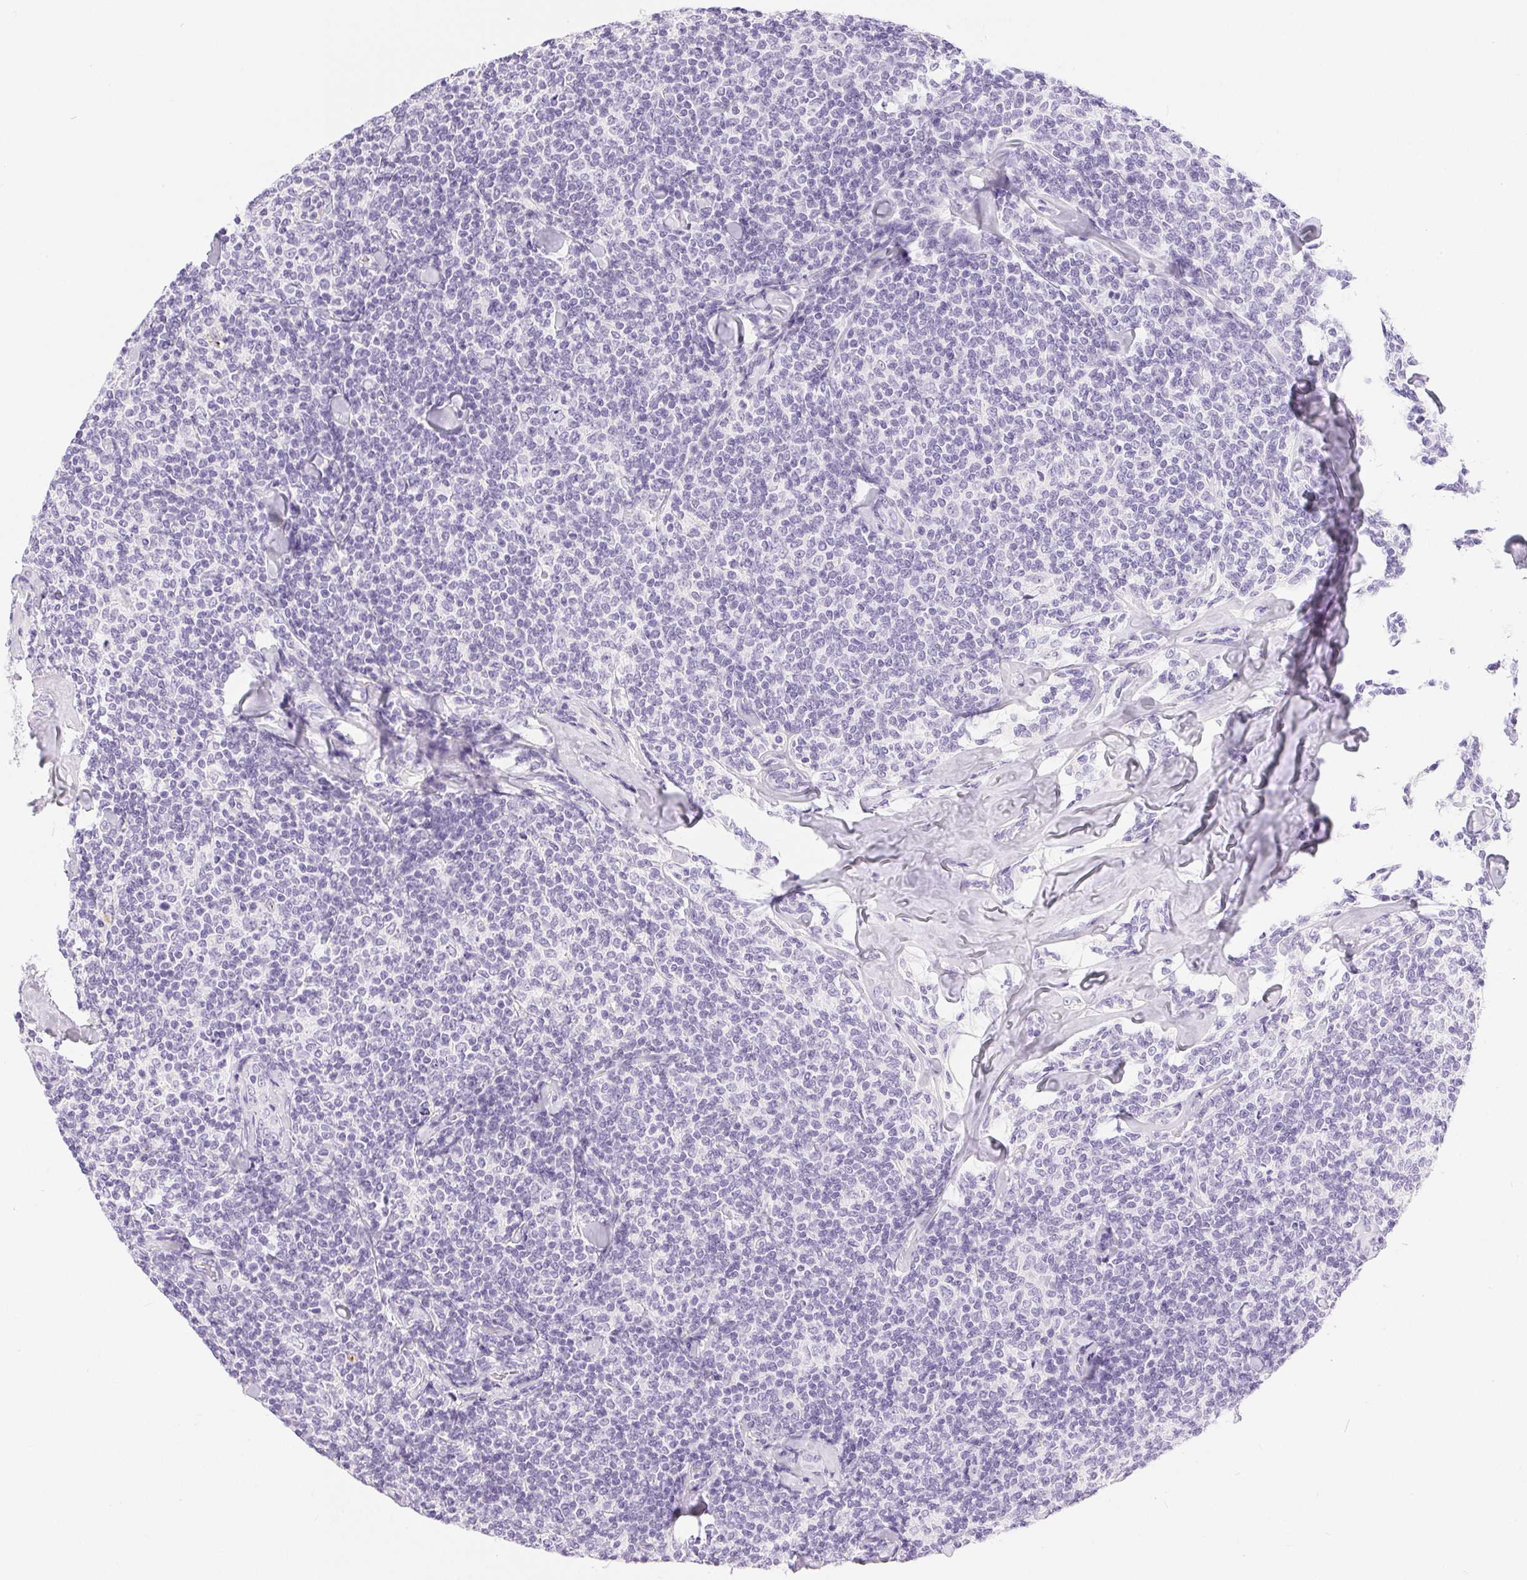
{"staining": {"intensity": "negative", "quantity": "none", "location": "none"}, "tissue": "lymphoma", "cell_type": "Tumor cells", "image_type": "cancer", "snomed": [{"axis": "morphology", "description": "Malignant lymphoma, non-Hodgkin's type, Low grade"}, {"axis": "topography", "description": "Lymph node"}], "caption": "This is an immunohistochemistry photomicrograph of lymphoma. There is no expression in tumor cells.", "gene": "XDH", "patient": {"sex": "female", "age": 56}}